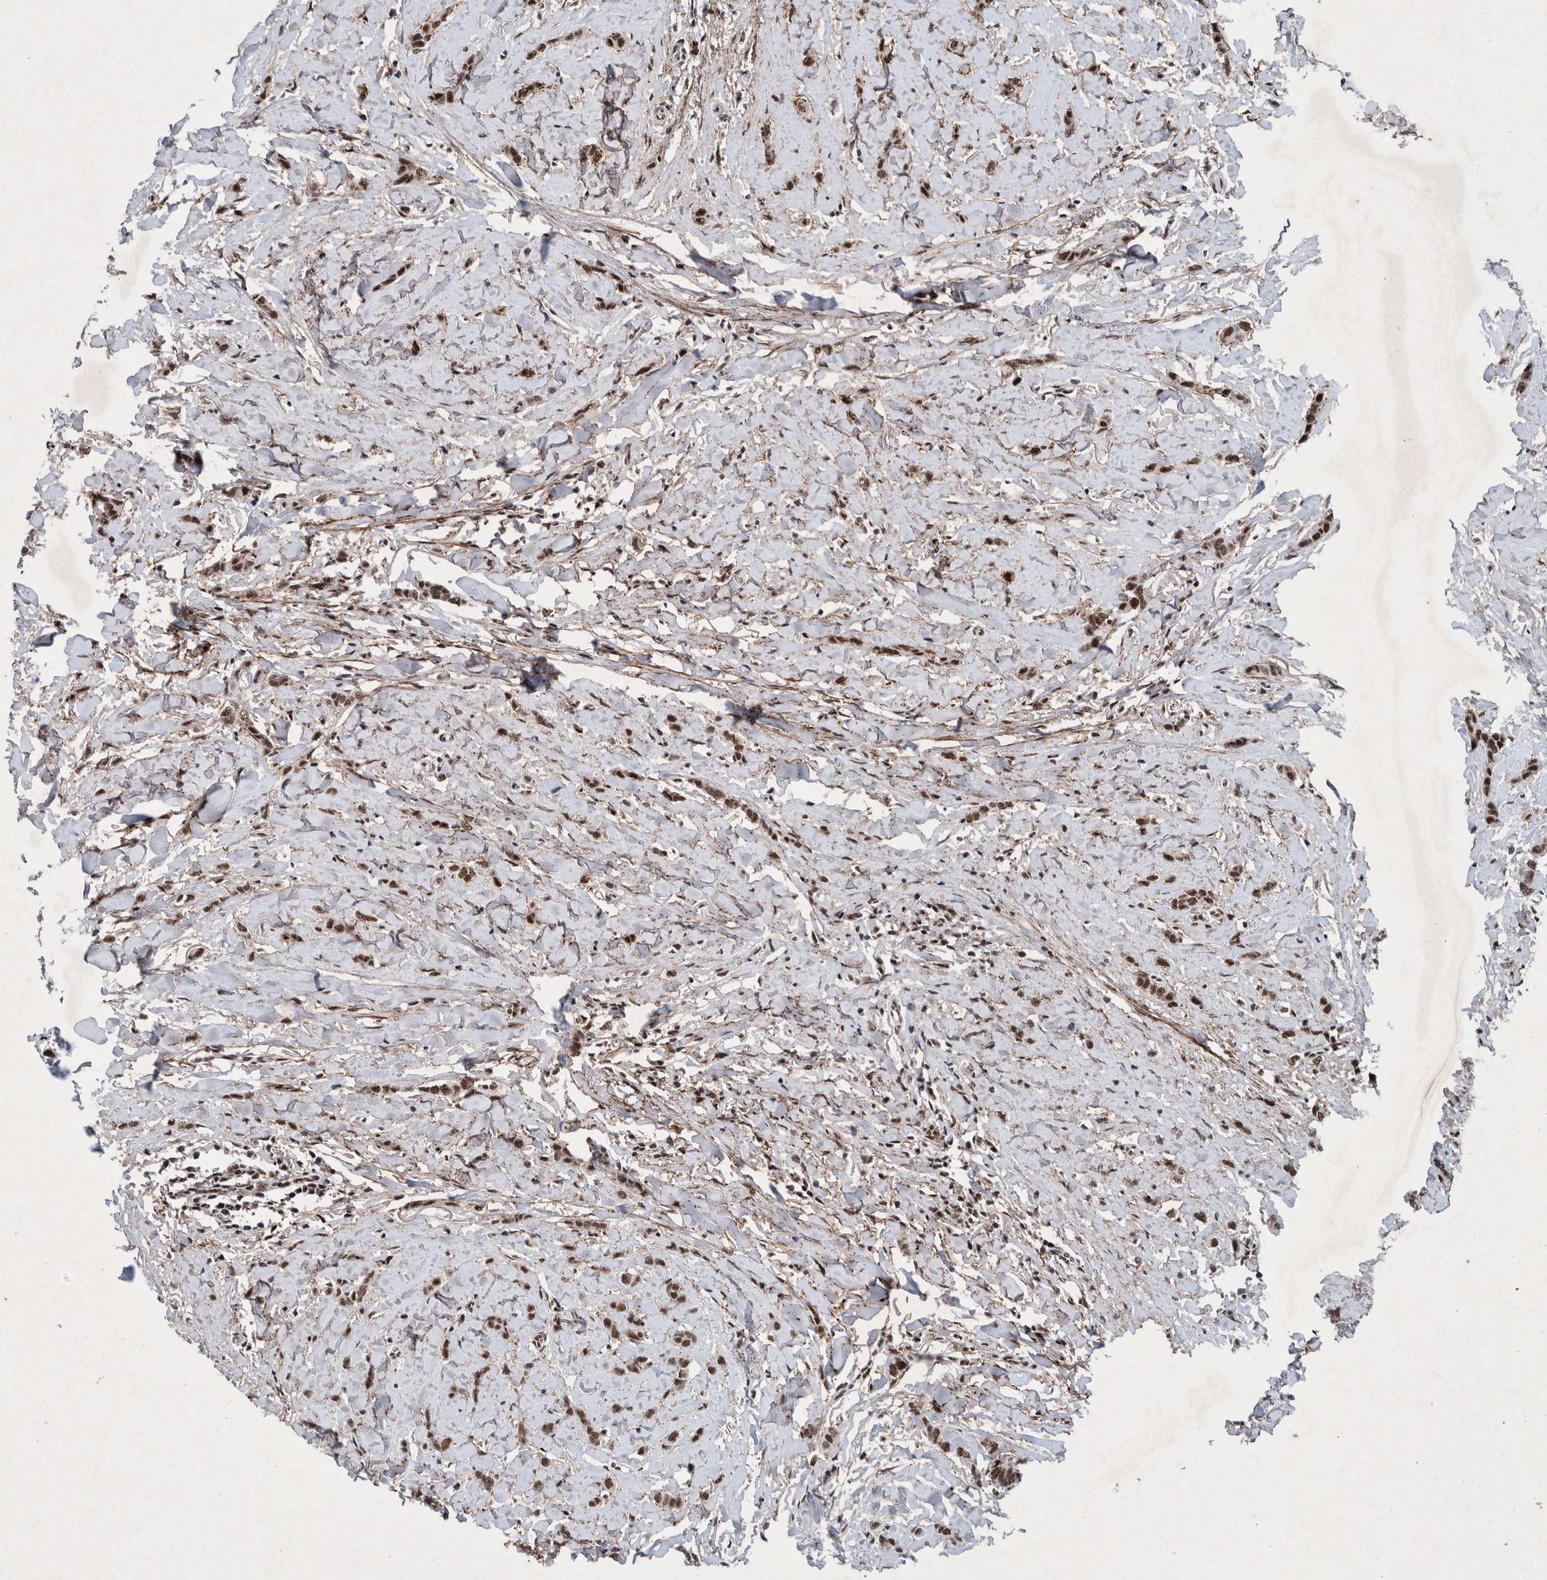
{"staining": {"intensity": "moderate", "quantity": ">75%", "location": "nuclear"}, "tissue": "breast cancer", "cell_type": "Tumor cells", "image_type": "cancer", "snomed": [{"axis": "morphology", "description": "Lobular carcinoma"}, {"axis": "topography", "description": "Skin"}, {"axis": "topography", "description": "Breast"}], "caption": "Breast lobular carcinoma stained for a protein (brown) exhibits moderate nuclear positive staining in approximately >75% of tumor cells.", "gene": "TAF10", "patient": {"sex": "female", "age": 46}}